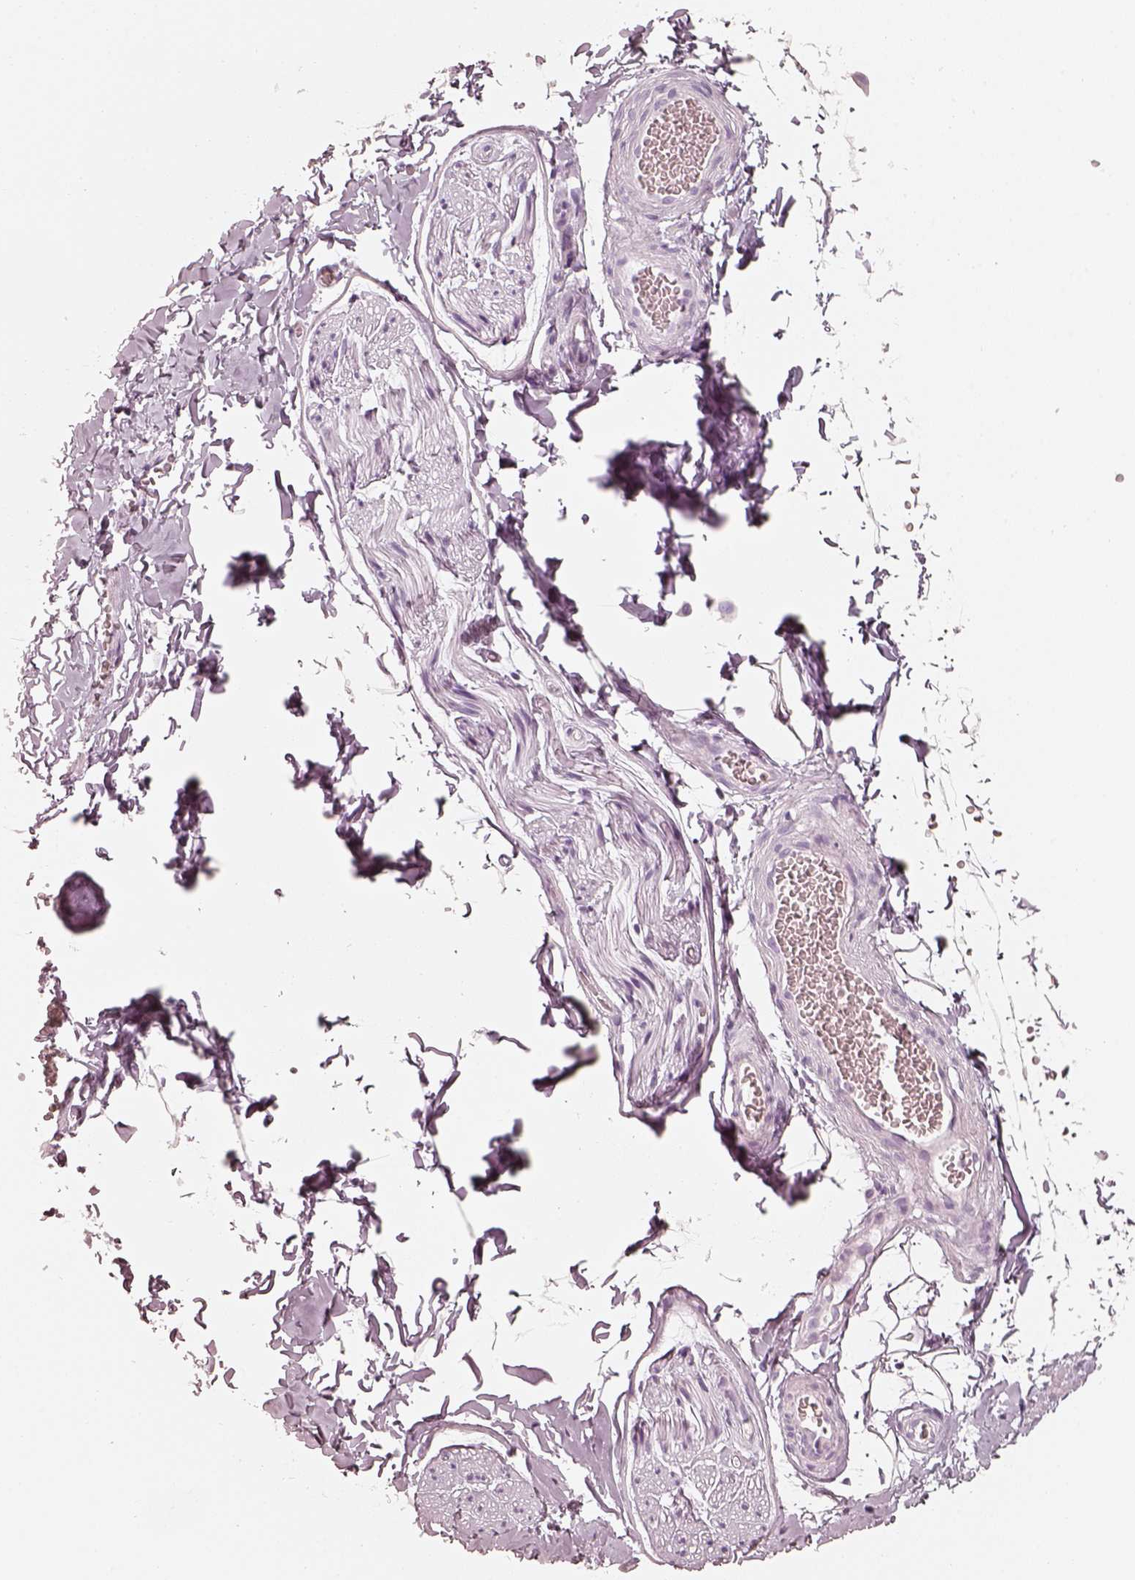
{"staining": {"intensity": "negative", "quantity": "none", "location": "none"}, "tissue": "adipose tissue", "cell_type": "Adipocytes", "image_type": "normal", "snomed": [{"axis": "morphology", "description": "Normal tissue, NOS"}, {"axis": "topography", "description": "Smooth muscle"}, {"axis": "topography", "description": "Peripheral nerve tissue"}], "caption": "Immunohistochemical staining of benign human adipose tissue exhibits no significant positivity in adipocytes. The staining was performed using DAB to visualize the protein expression in brown, while the nuclei were stained in blue with hematoxylin (Magnification: 20x).", "gene": "R3HDML", "patient": {"sex": "male", "age": 22}}